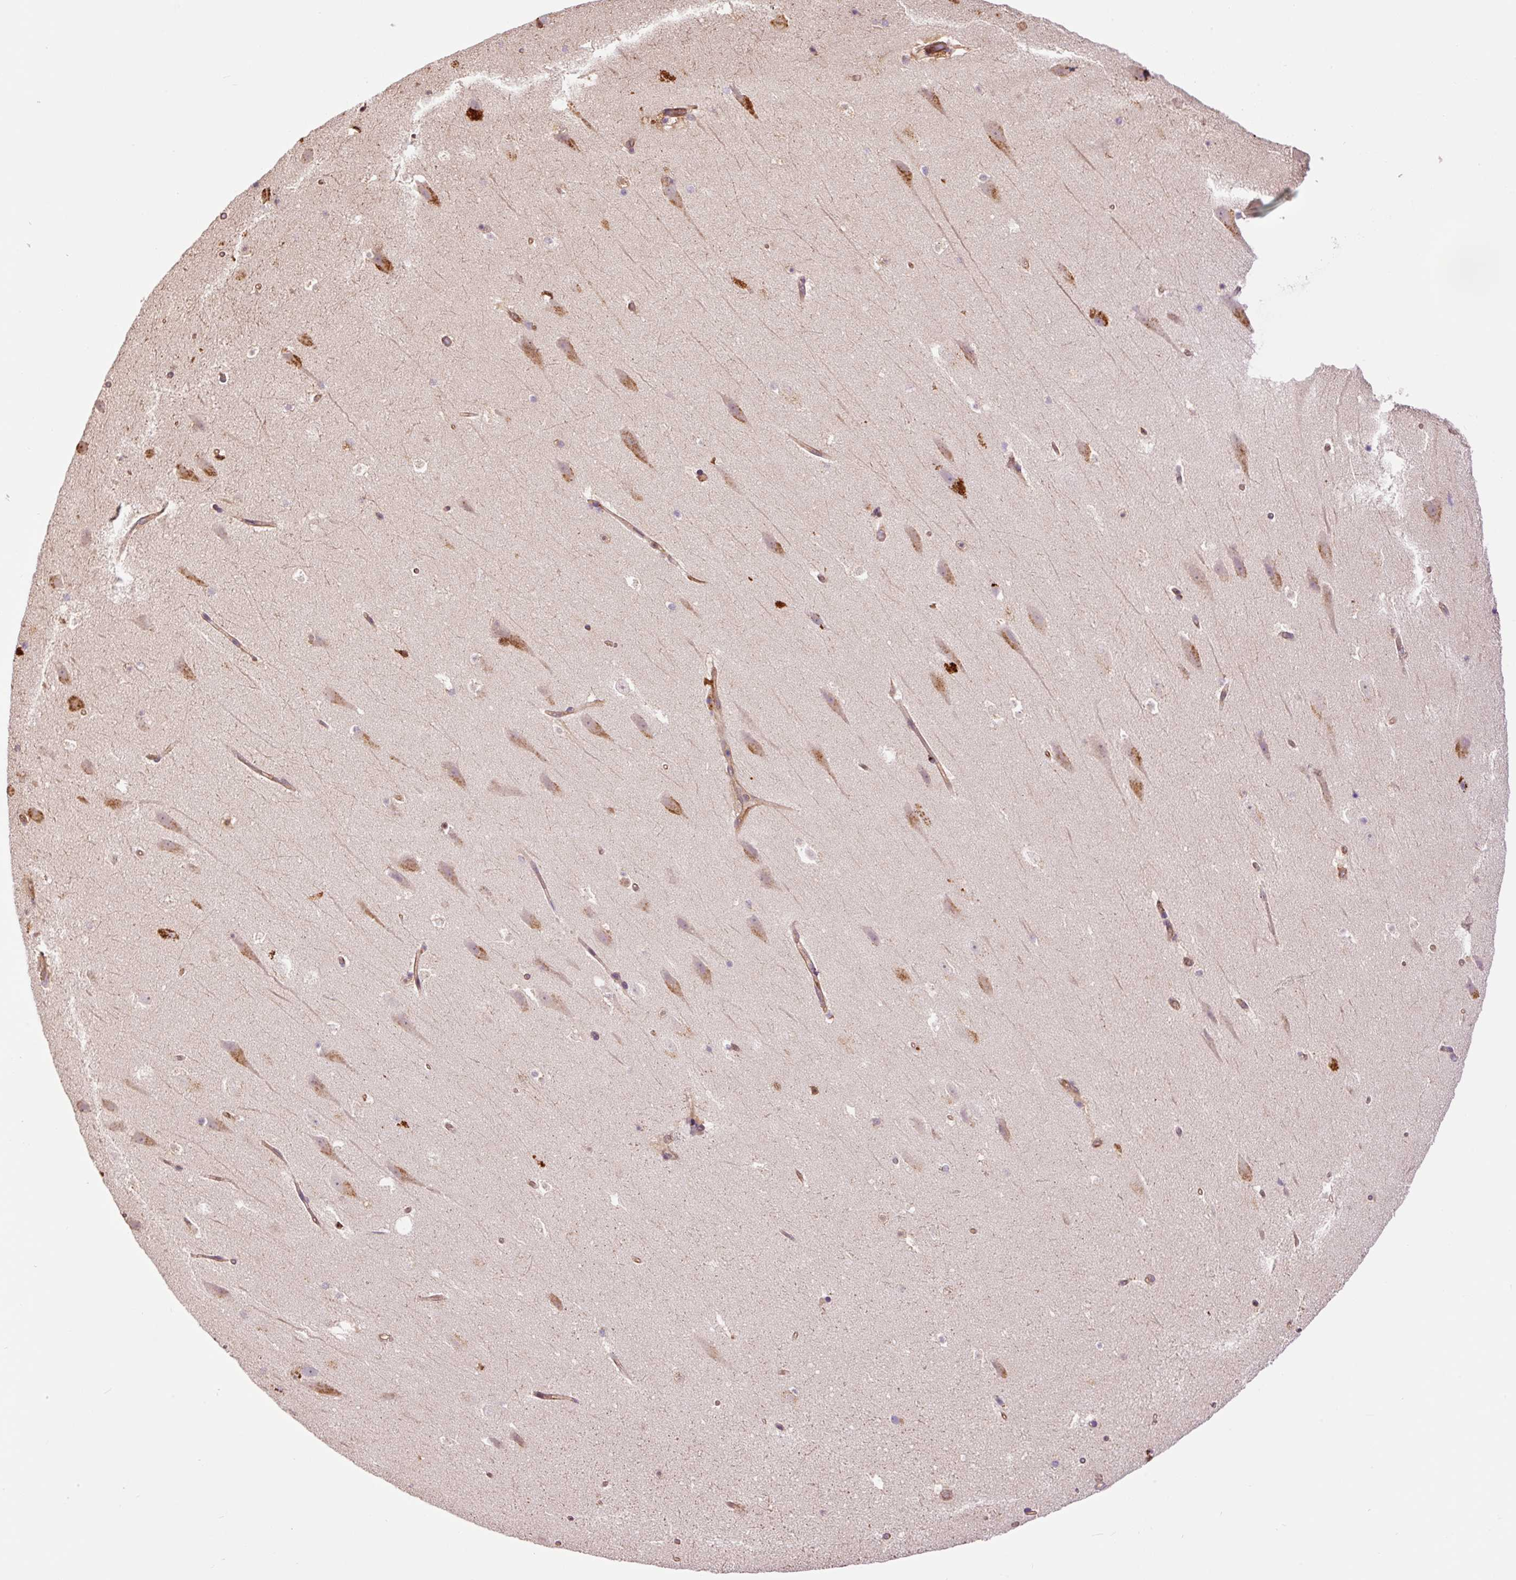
{"staining": {"intensity": "negative", "quantity": "none", "location": "none"}, "tissue": "hippocampus", "cell_type": "Glial cells", "image_type": "normal", "snomed": [{"axis": "morphology", "description": "Normal tissue, NOS"}, {"axis": "topography", "description": "Hippocampus"}], "caption": "IHC of unremarkable human hippocampus reveals no positivity in glial cells.", "gene": "PCK2", "patient": {"sex": "male", "age": 37}}